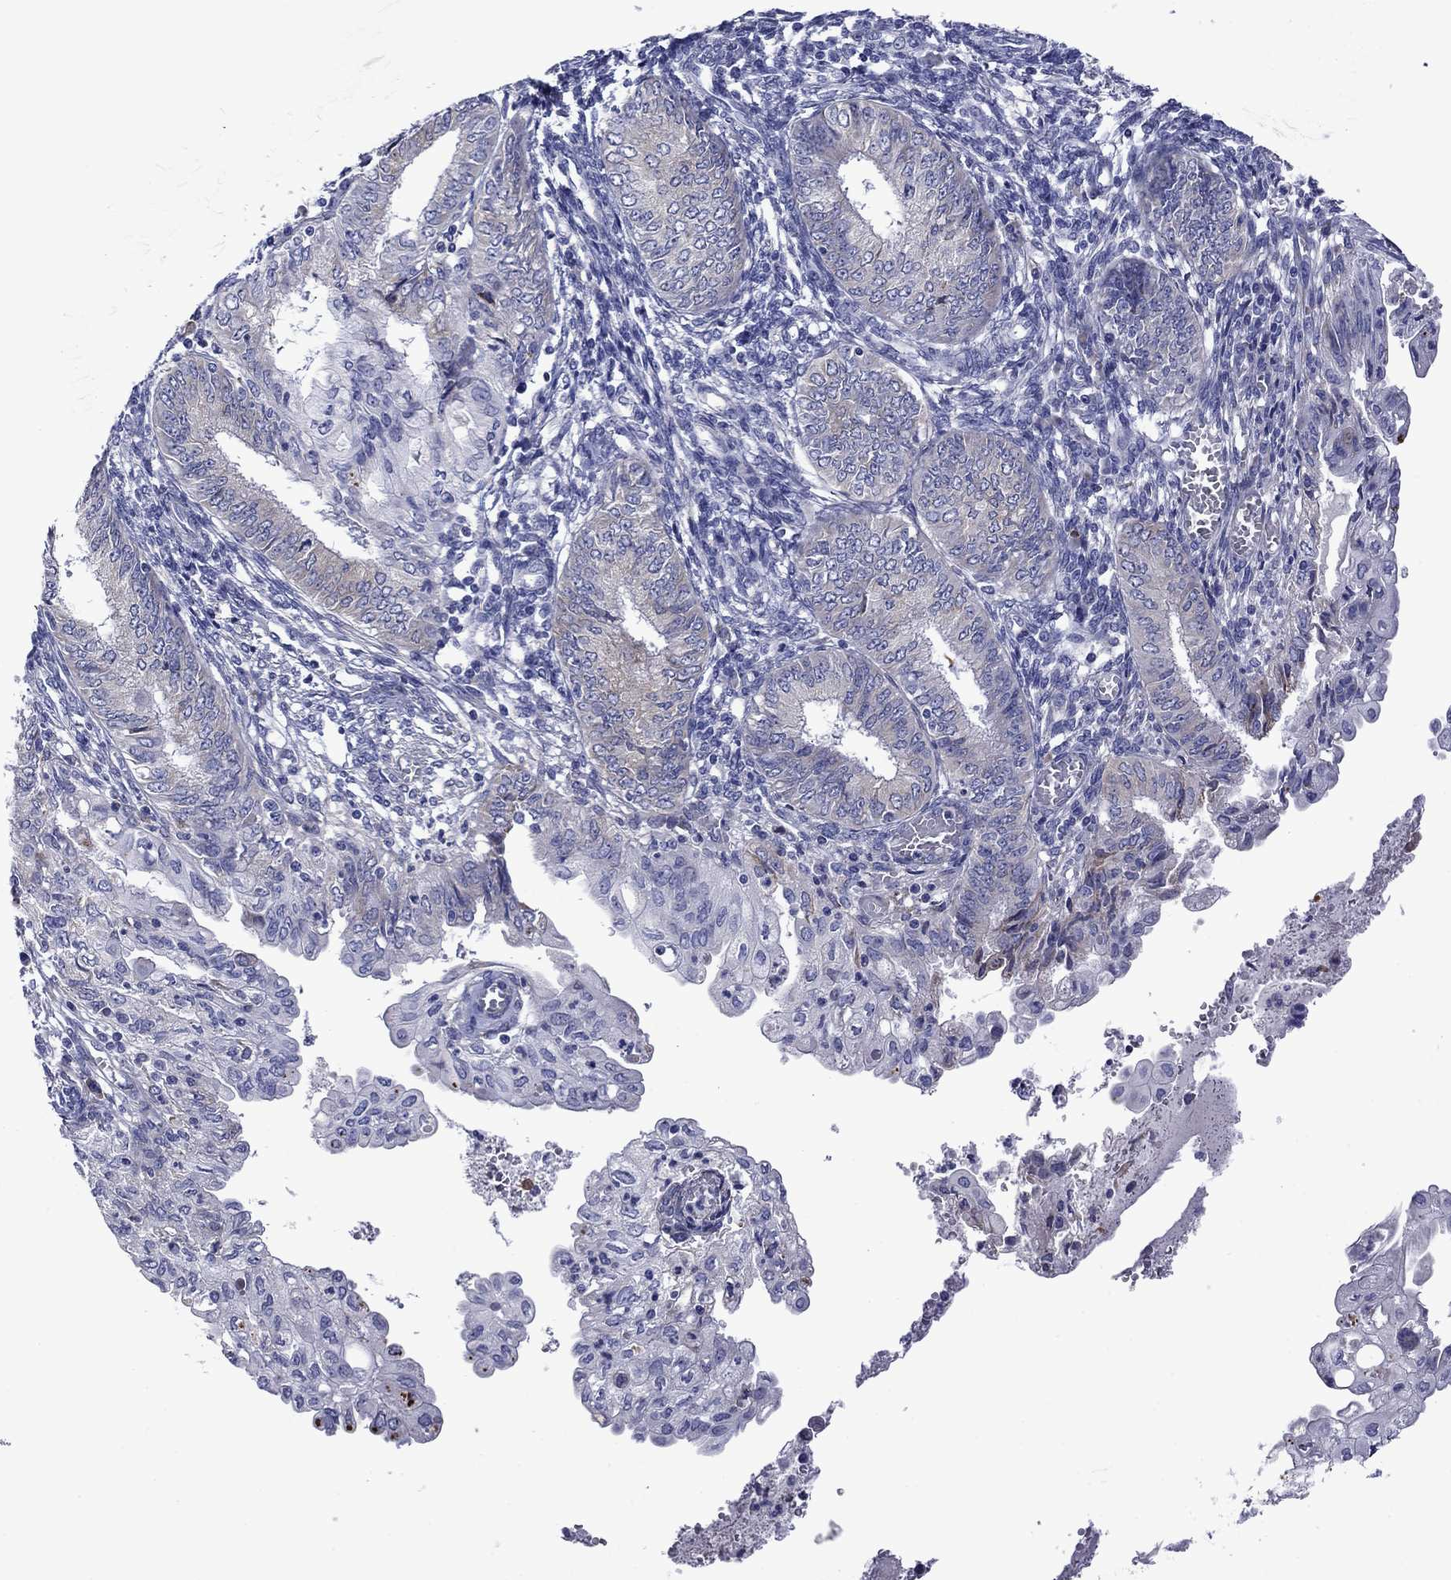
{"staining": {"intensity": "negative", "quantity": "none", "location": "none"}, "tissue": "endometrial cancer", "cell_type": "Tumor cells", "image_type": "cancer", "snomed": [{"axis": "morphology", "description": "Adenocarcinoma, NOS"}, {"axis": "topography", "description": "Endometrium"}], "caption": "Micrograph shows no protein expression in tumor cells of endometrial cancer tissue.", "gene": "HSPG2", "patient": {"sex": "female", "age": 68}}